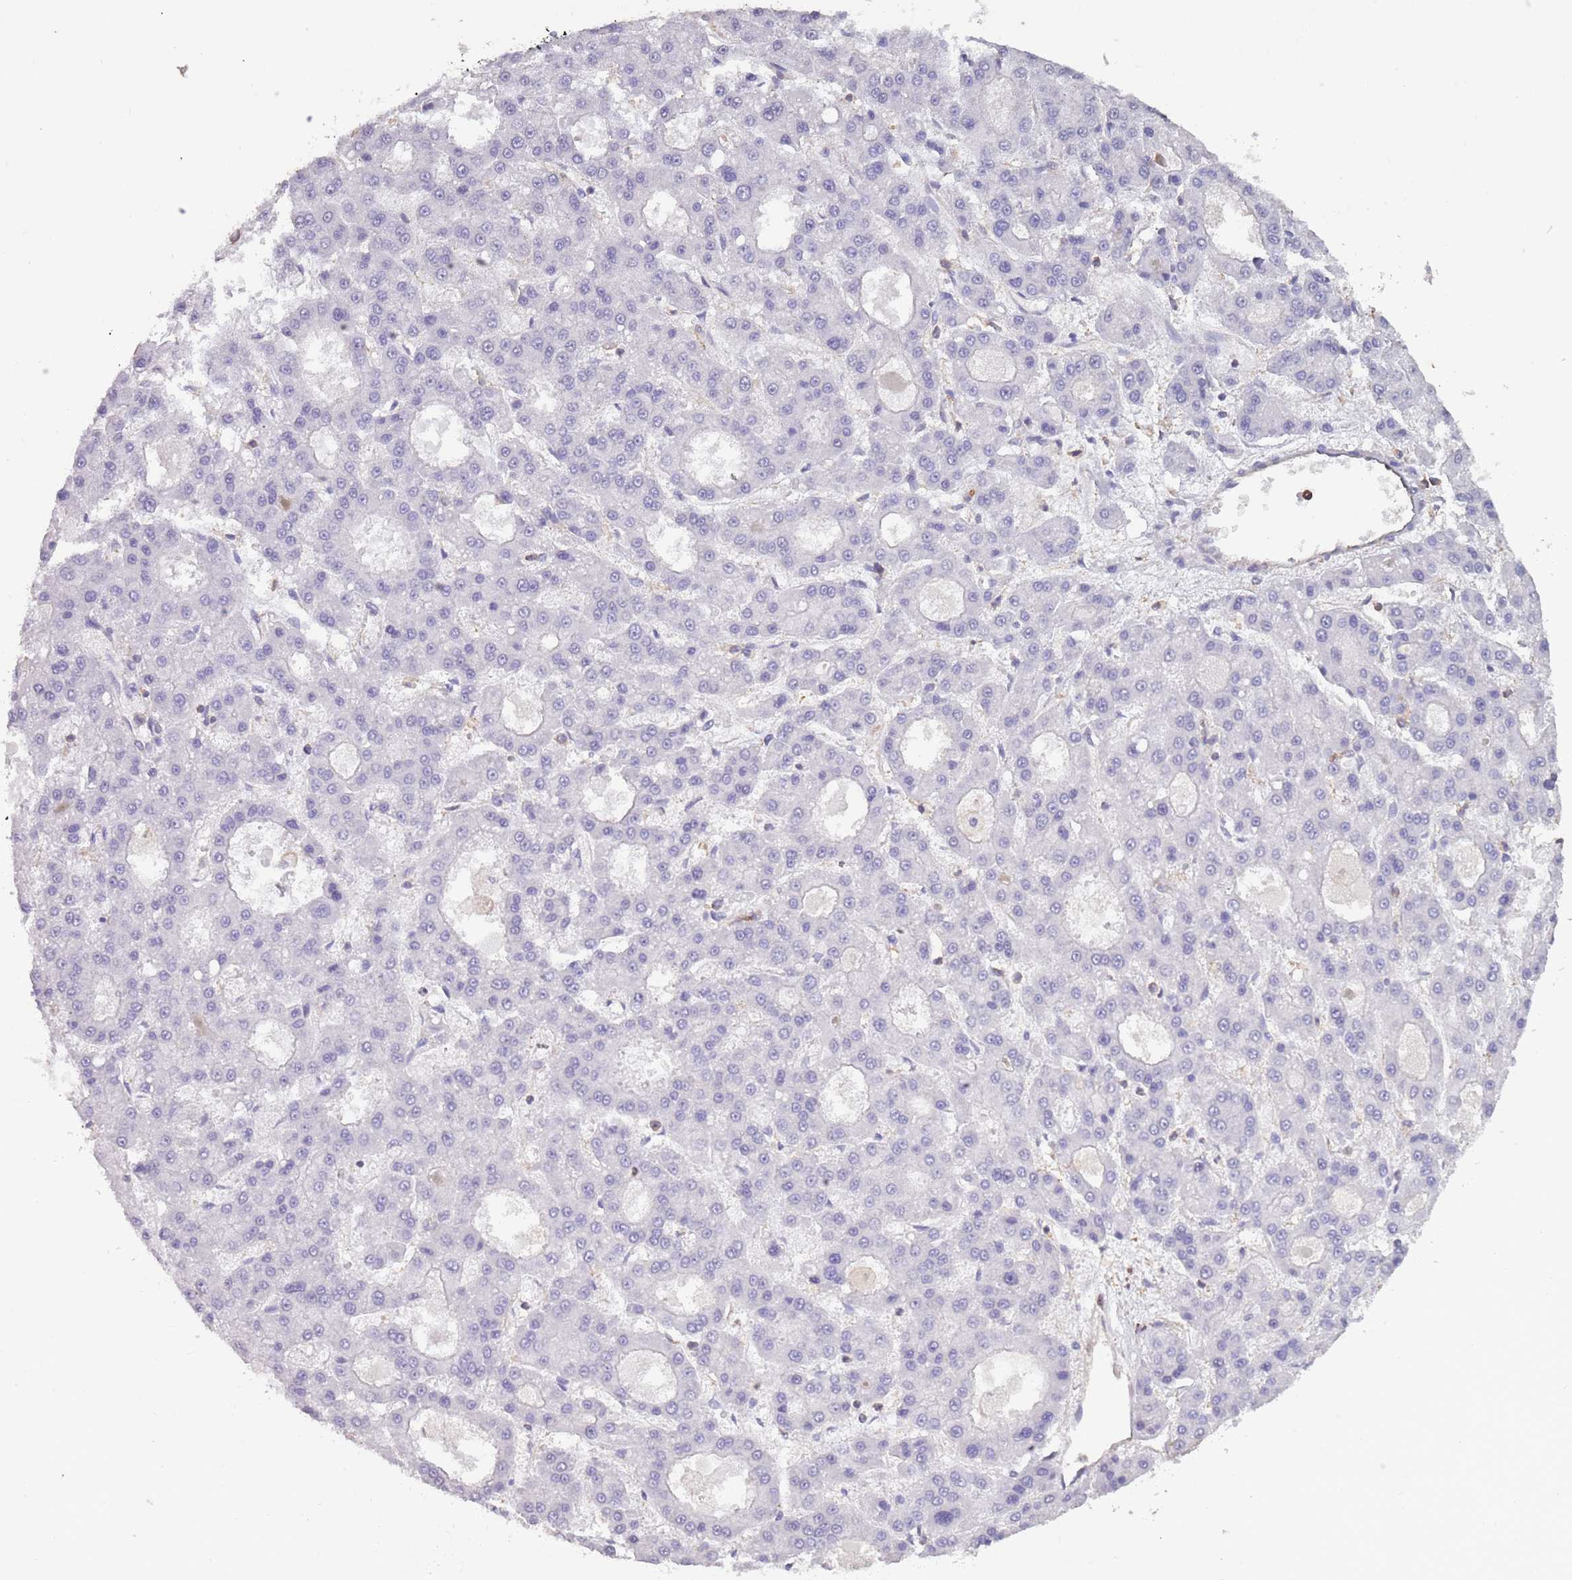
{"staining": {"intensity": "negative", "quantity": "none", "location": "none"}, "tissue": "liver cancer", "cell_type": "Tumor cells", "image_type": "cancer", "snomed": [{"axis": "morphology", "description": "Carcinoma, Hepatocellular, NOS"}, {"axis": "topography", "description": "Liver"}], "caption": "IHC micrograph of neoplastic tissue: liver hepatocellular carcinoma stained with DAB displays no significant protein positivity in tumor cells.", "gene": "SUN5", "patient": {"sex": "male", "age": 70}}